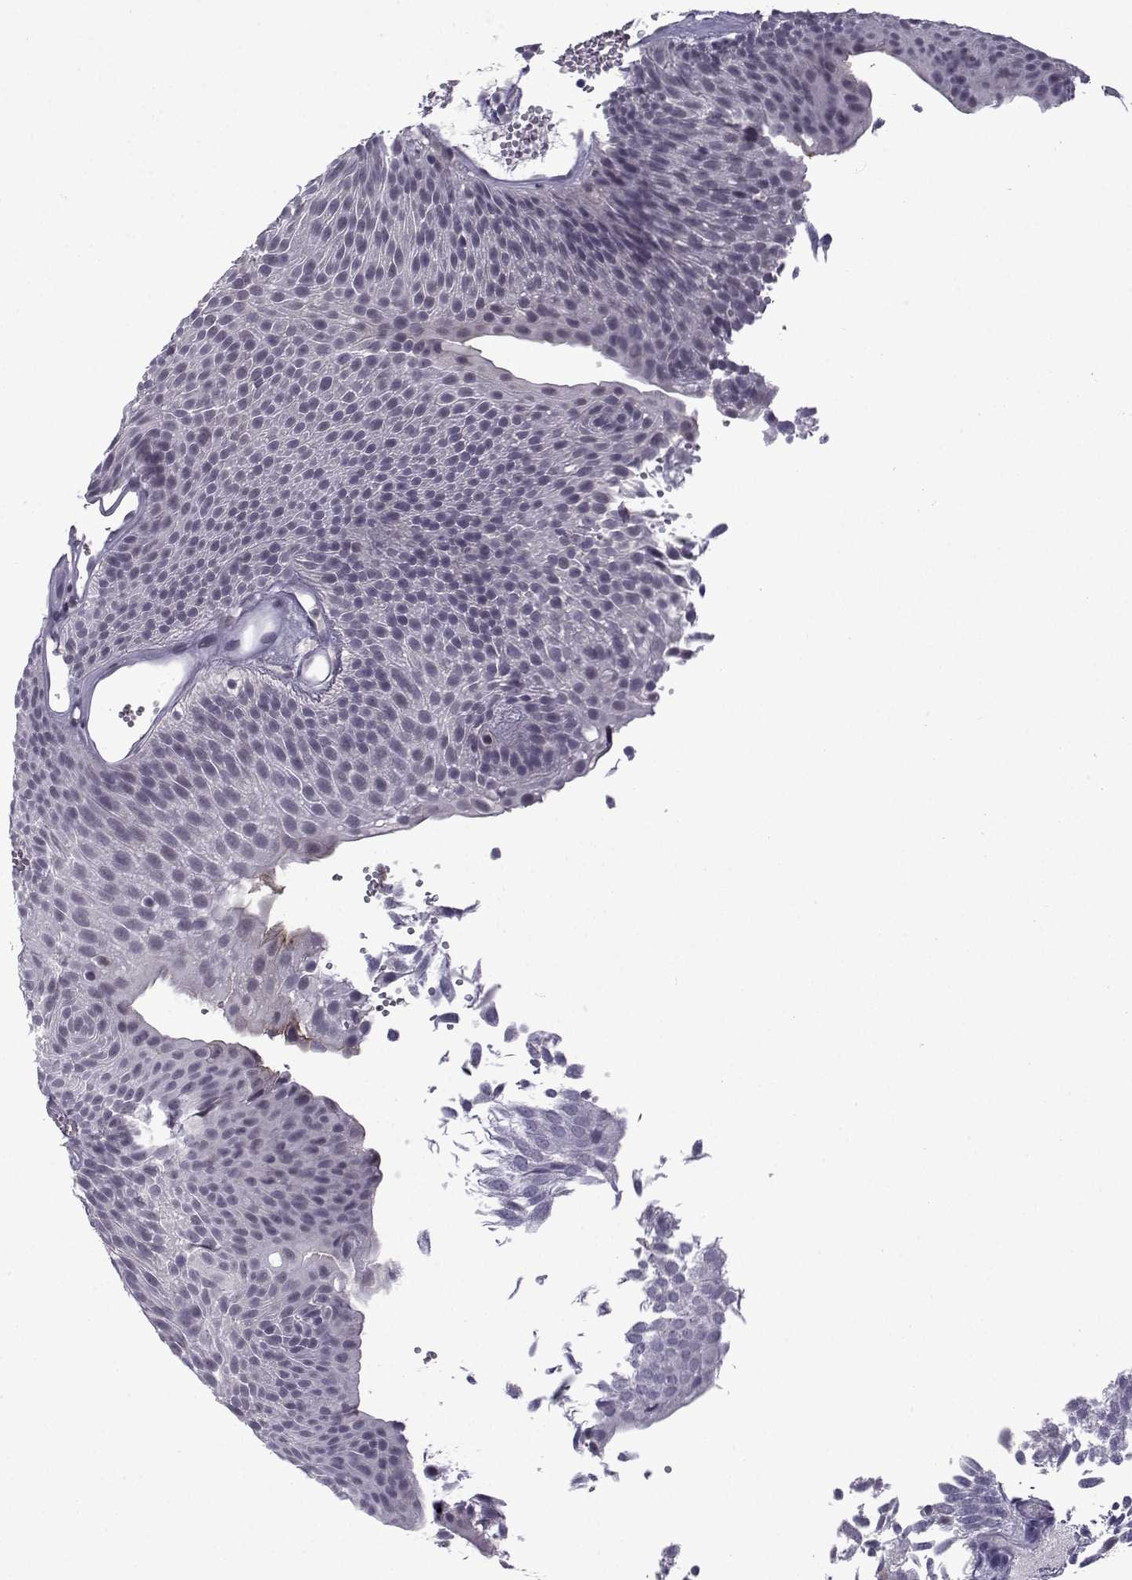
{"staining": {"intensity": "negative", "quantity": "none", "location": "none"}, "tissue": "urothelial cancer", "cell_type": "Tumor cells", "image_type": "cancer", "snomed": [{"axis": "morphology", "description": "Urothelial carcinoma, Low grade"}, {"axis": "topography", "description": "Urinary bladder"}], "caption": "Image shows no significant protein expression in tumor cells of low-grade urothelial carcinoma. The staining was performed using DAB (3,3'-diaminobenzidine) to visualize the protein expression in brown, while the nuclei were stained in blue with hematoxylin (Magnification: 20x).", "gene": "RBM24", "patient": {"sex": "male", "age": 52}}